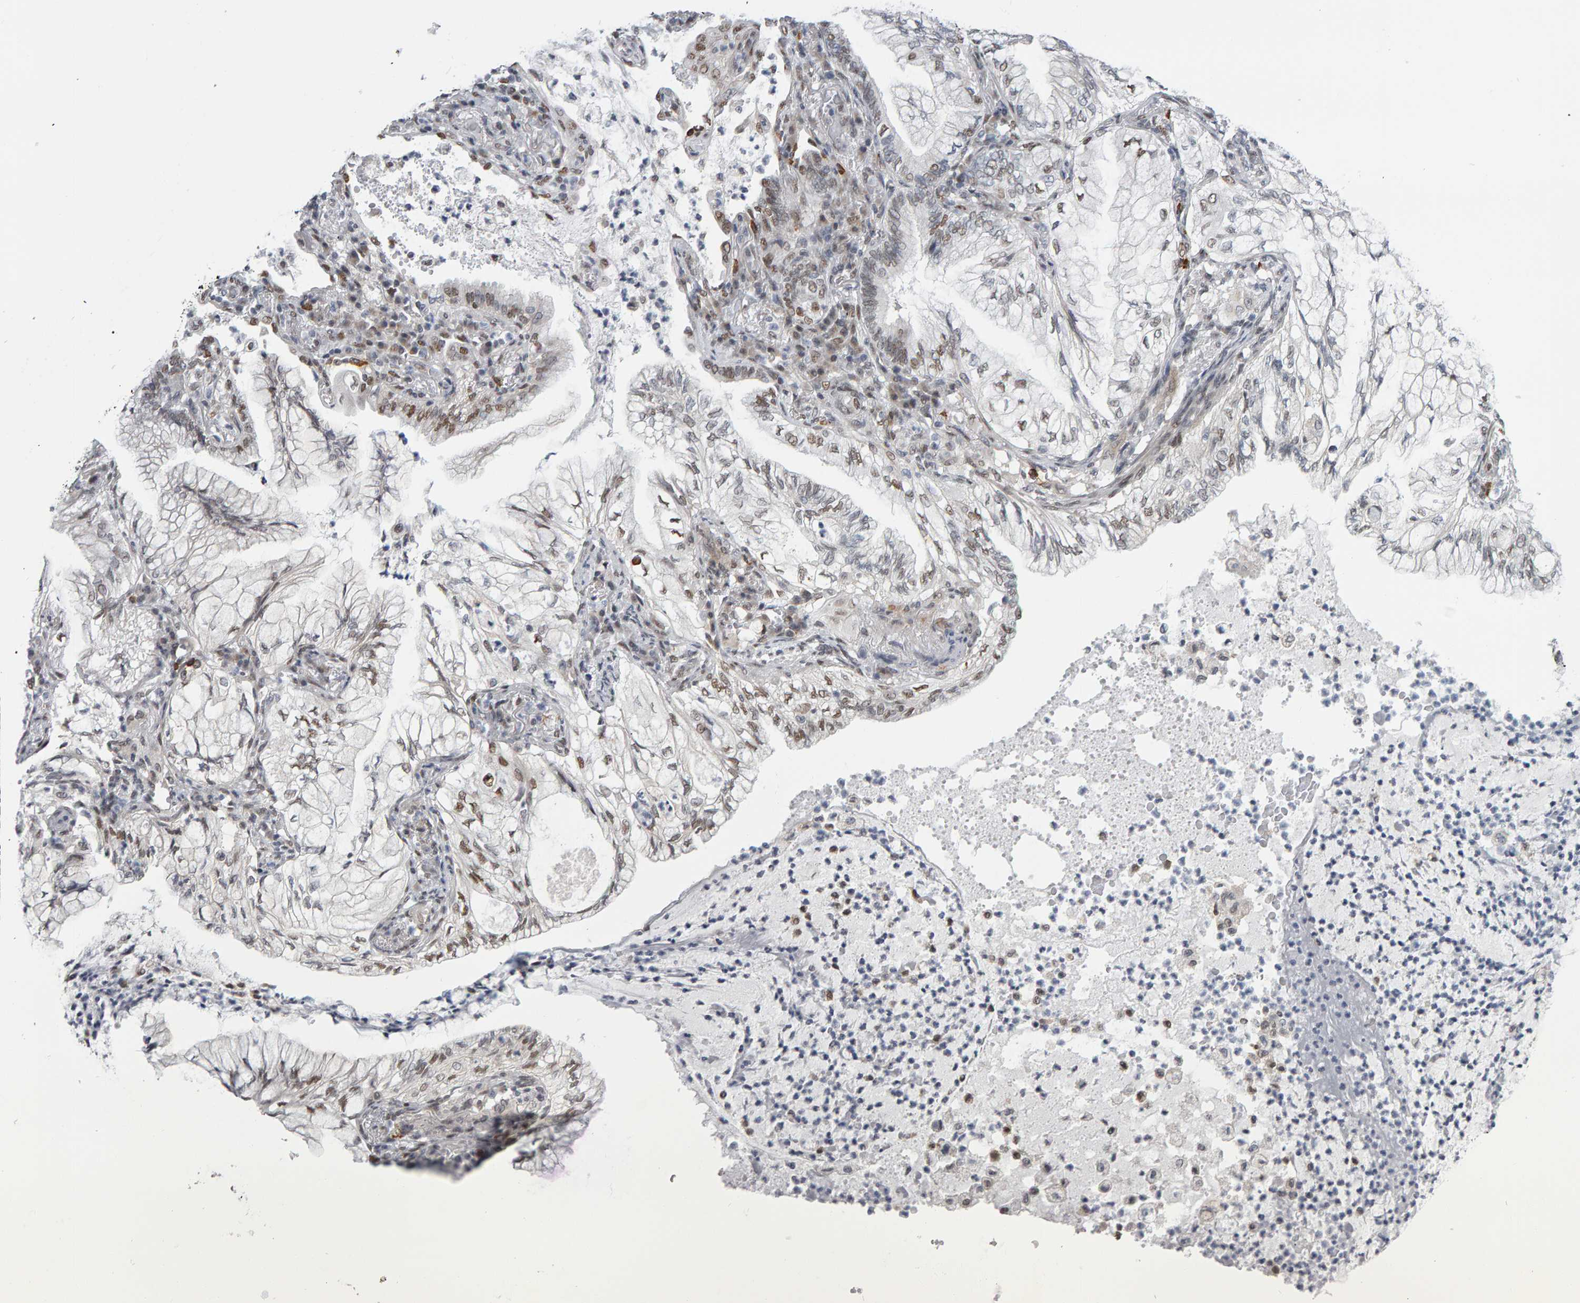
{"staining": {"intensity": "weak", "quantity": "25%-75%", "location": "nuclear"}, "tissue": "lung cancer", "cell_type": "Tumor cells", "image_type": "cancer", "snomed": [{"axis": "morphology", "description": "Adenocarcinoma, NOS"}, {"axis": "topography", "description": "Lung"}], "caption": "High-power microscopy captured an immunohistochemistry photomicrograph of lung cancer, revealing weak nuclear staining in approximately 25%-75% of tumor cells. Using DAB (brown) and hematoxylin (blue) stains, captured at high magnification using brightfield microscopy.", "gene": "ATF7IP", "patient": {"sex": "female", "age": 70}}